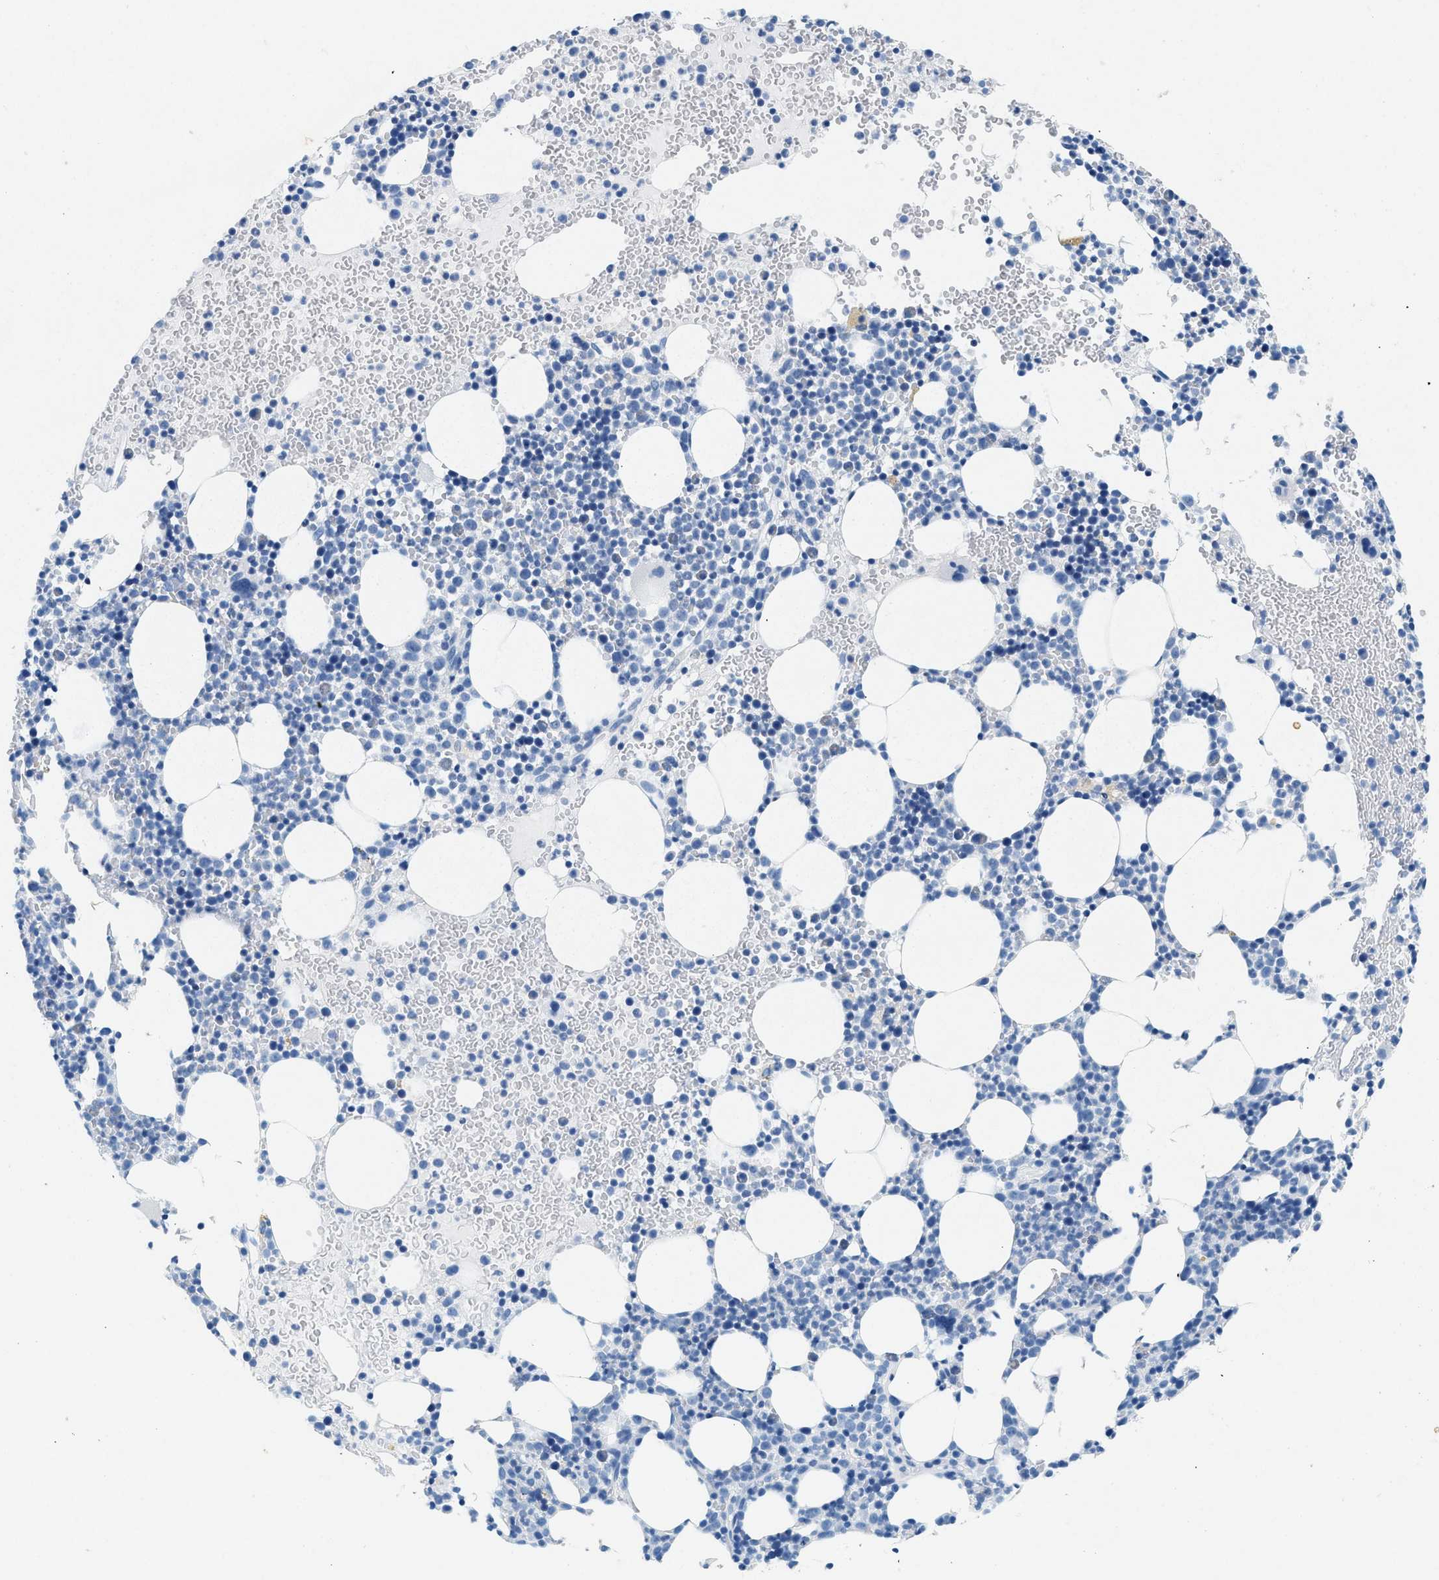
{"staining": {"intensity": "negative", "quantity": "none", "location": "none"}, "tissue": "bone marrow", "cell_type": "Hematopoietic cells", "image_type": "normal", "snomed": [{"axis": "morphology", "description": "Normal tissue, NOS"}, {"axis": "morphology", "description": "Inflammation, NOS"}, {"axis": "topography", "description": "Bone marrow"}], "caption": "High magnification brightfield microscopy of benign bone marrow stained with DAB (brown) and counterstained with hematoxylin (blue): hematopoietic cells show no significant staining. (IHC, brightfield microscopy, high magnification).", "gene": "HHATL", "patient": {"sex": "female", "age": 67}}